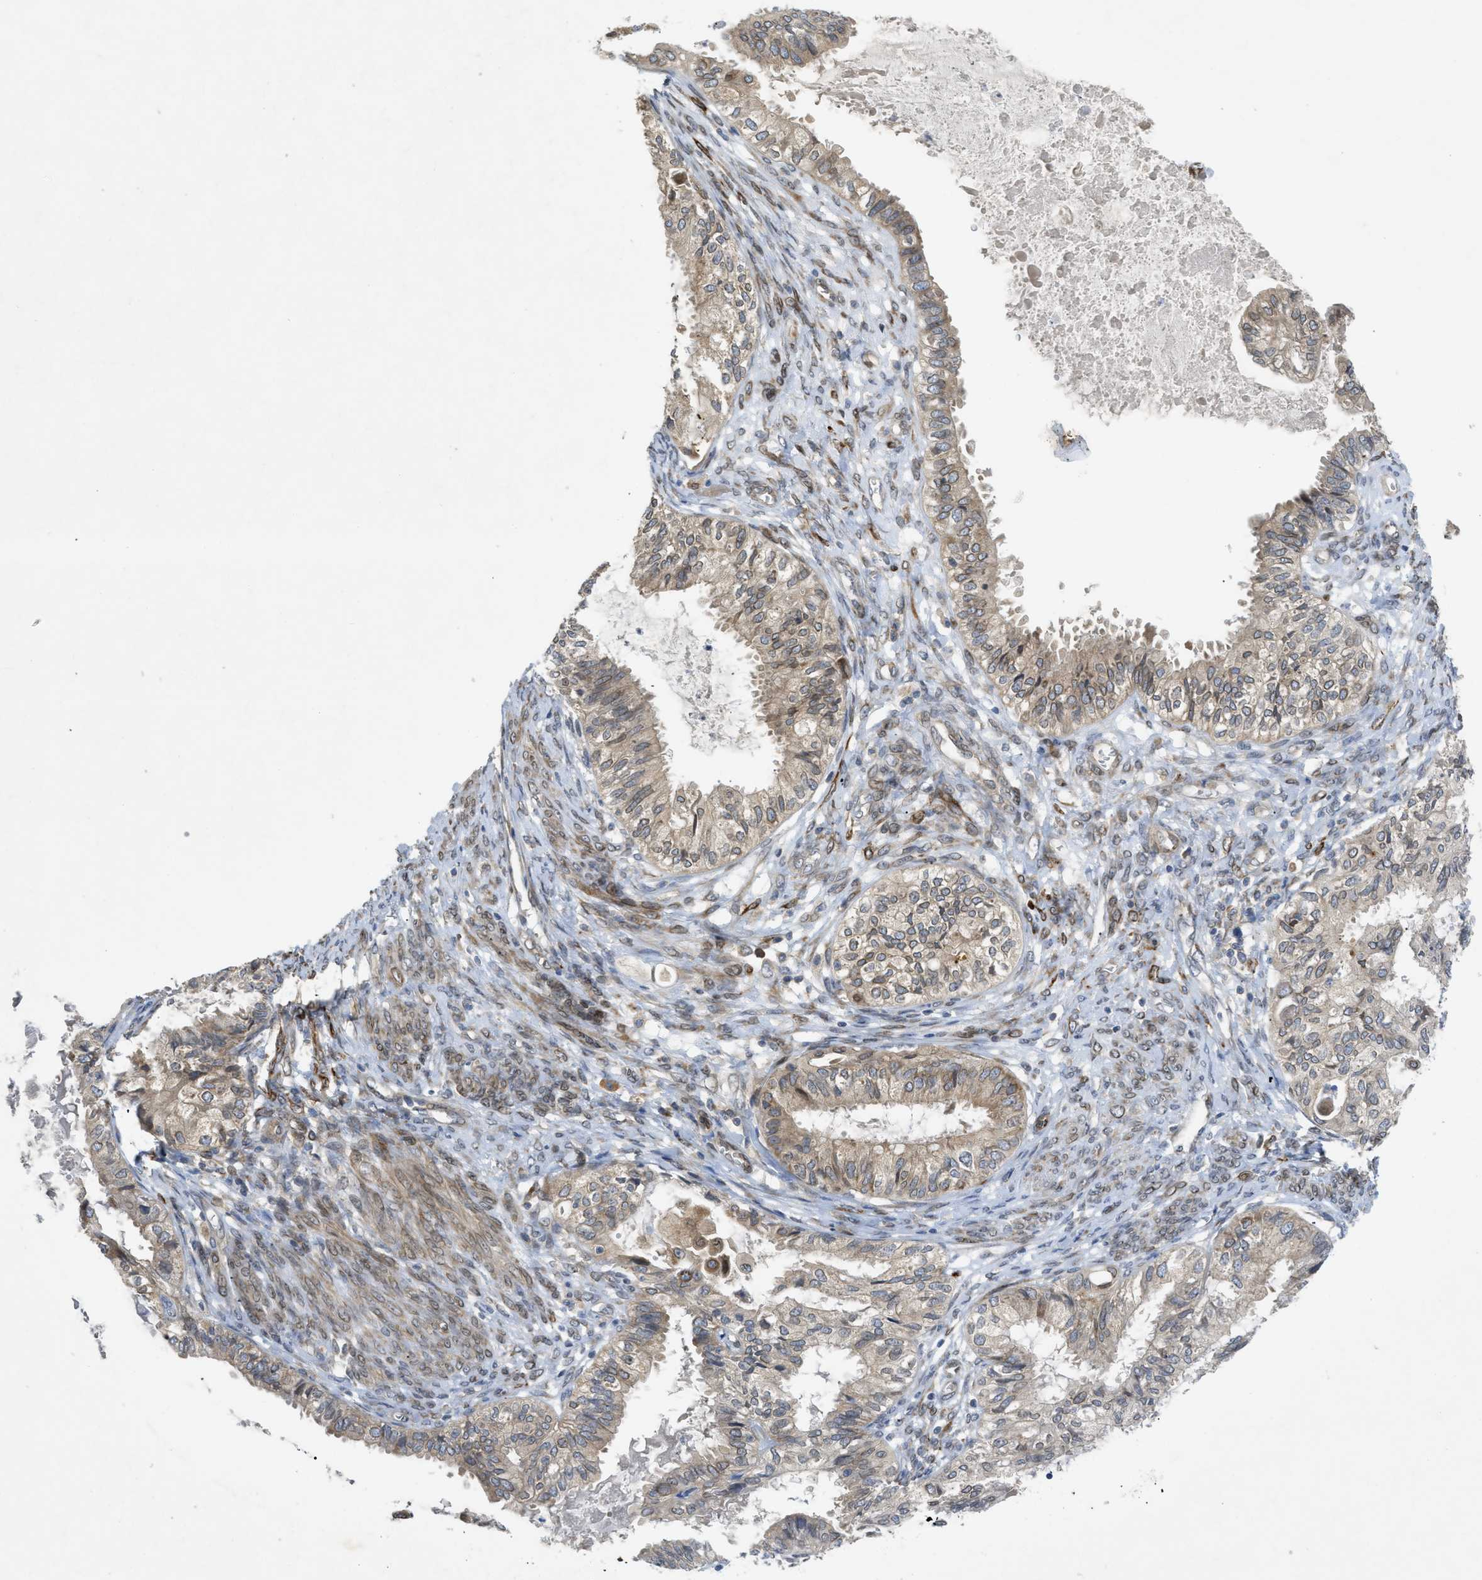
{"staining": {"intensity": "weak", "quantity": "25%-75%", "location": "cytoplasmic/membranous"}, "tissue": "cervical cancer", "cell_type": "Tumor cells", "image_type": "cancer", "snomed": [{"axis": "morphology", "description": "Normal tissue, NOS"}, {"axis": "morphology", "description": "Adenocarcinoma, NOS"}, {"axis": "topography", "description": "Cervix"}, {"axis": "topography", "description": "Endometrium"}], "caption": "A photomicrograph of human cervical cancer (adenocarcinoma) stained for a protein displays weak cytoplasmic/membranous brown staining in tumor cells.", "gene": "EIF2AK3", "patient": {"sex": "female", "age": 86}}